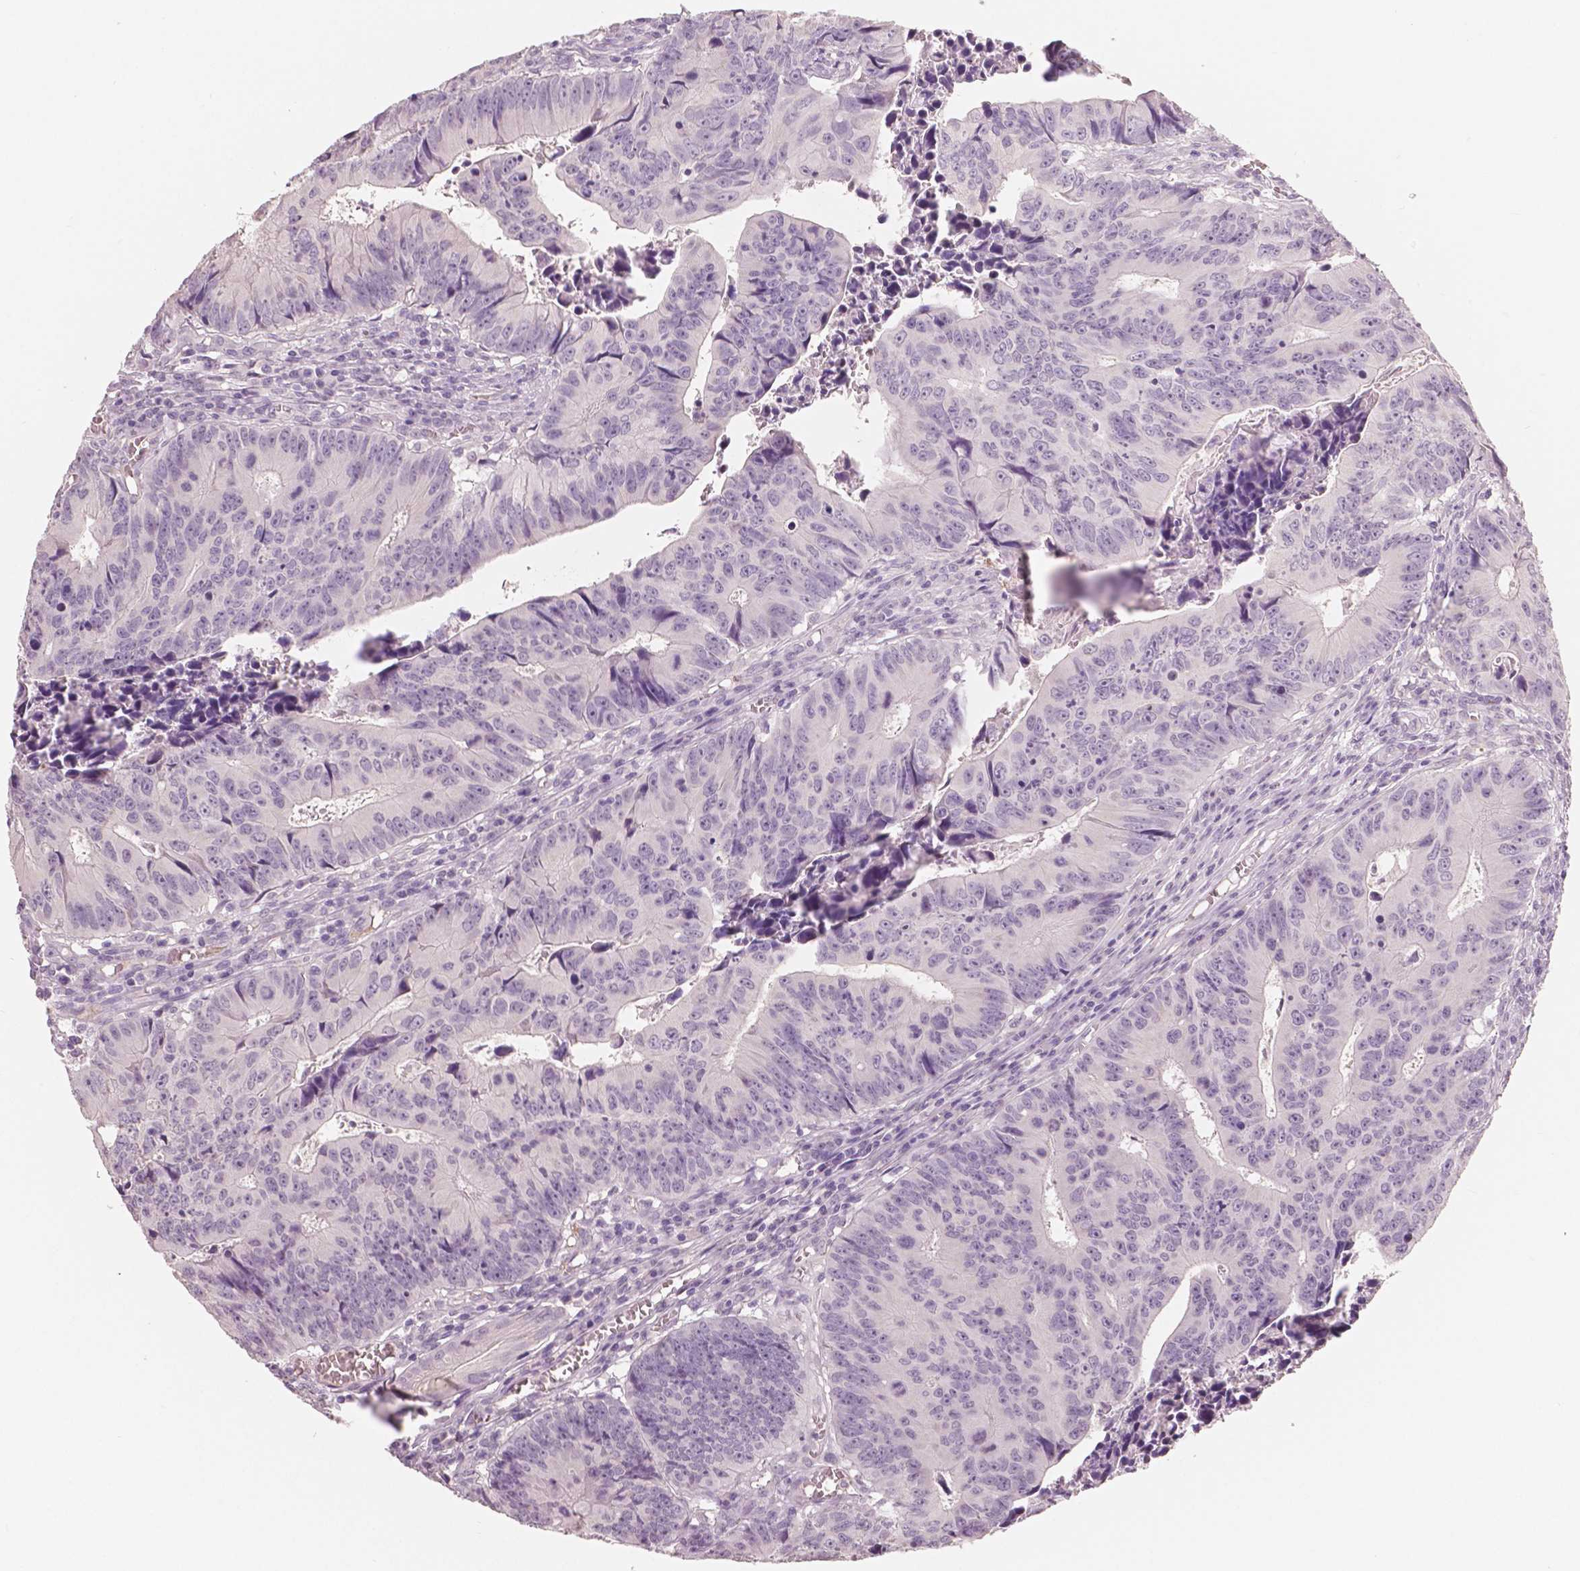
{"staining": {"intensity": "negative", "quantity": "none", "location": "none"}, "tissue": "colorectal cancer", "cell_type": "Tumor cells", "image_type": "cancer", "snomed": [{"axis": "morphology", "description": "Adenocarcinoma, NOS"}, {"axis": "topography", "description": "Colon"}], "caption": "Colorectal cancer (adenocarcinoma) was stained to show a protein in brown. There is no significant expression in tumor cells.", "gene": "APOA4", "patient": {"sex": "female", "age": 87}}